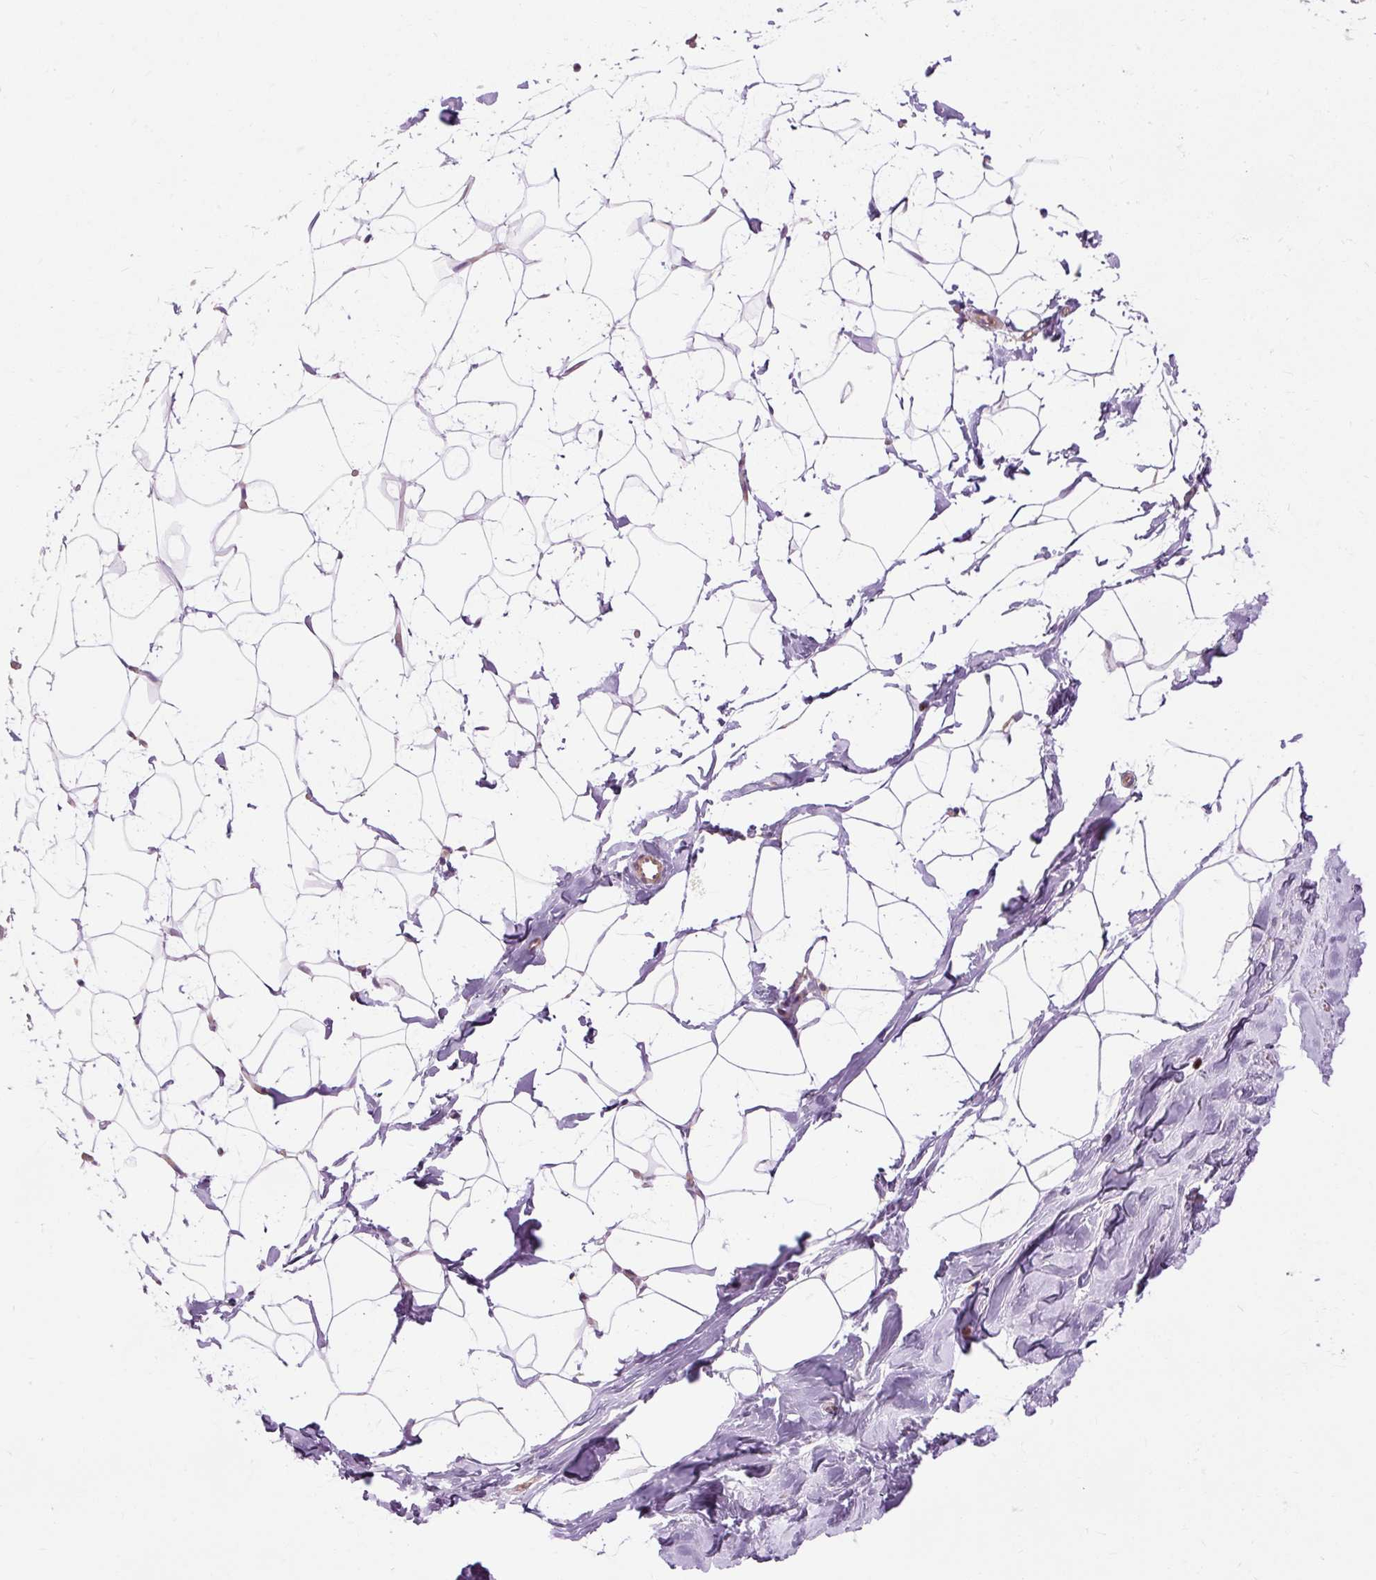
{"staining": {"intensity": "negative", "quantity": "none", "location": "none"}, "tissue": "breast", "cell_type": "Adipocytes", "image_type": "normal", "snomed": [{"axis": "morphology", "description": "Normal tissue, NOS"}, {"axis": "topography", "description": "Breast"}], "caption": "Immunohistochemistry (IHC) photomicrograph of normal human breast stained for a protein (brown), which displays no staining in adipocytes. (Brightfield microscopy of DAB (3,3'-diaminobenzidine) immunohistochemistry at high magnification).", "gene": "RIPOR3", "patient": {"sex": "female", "age": 23}}